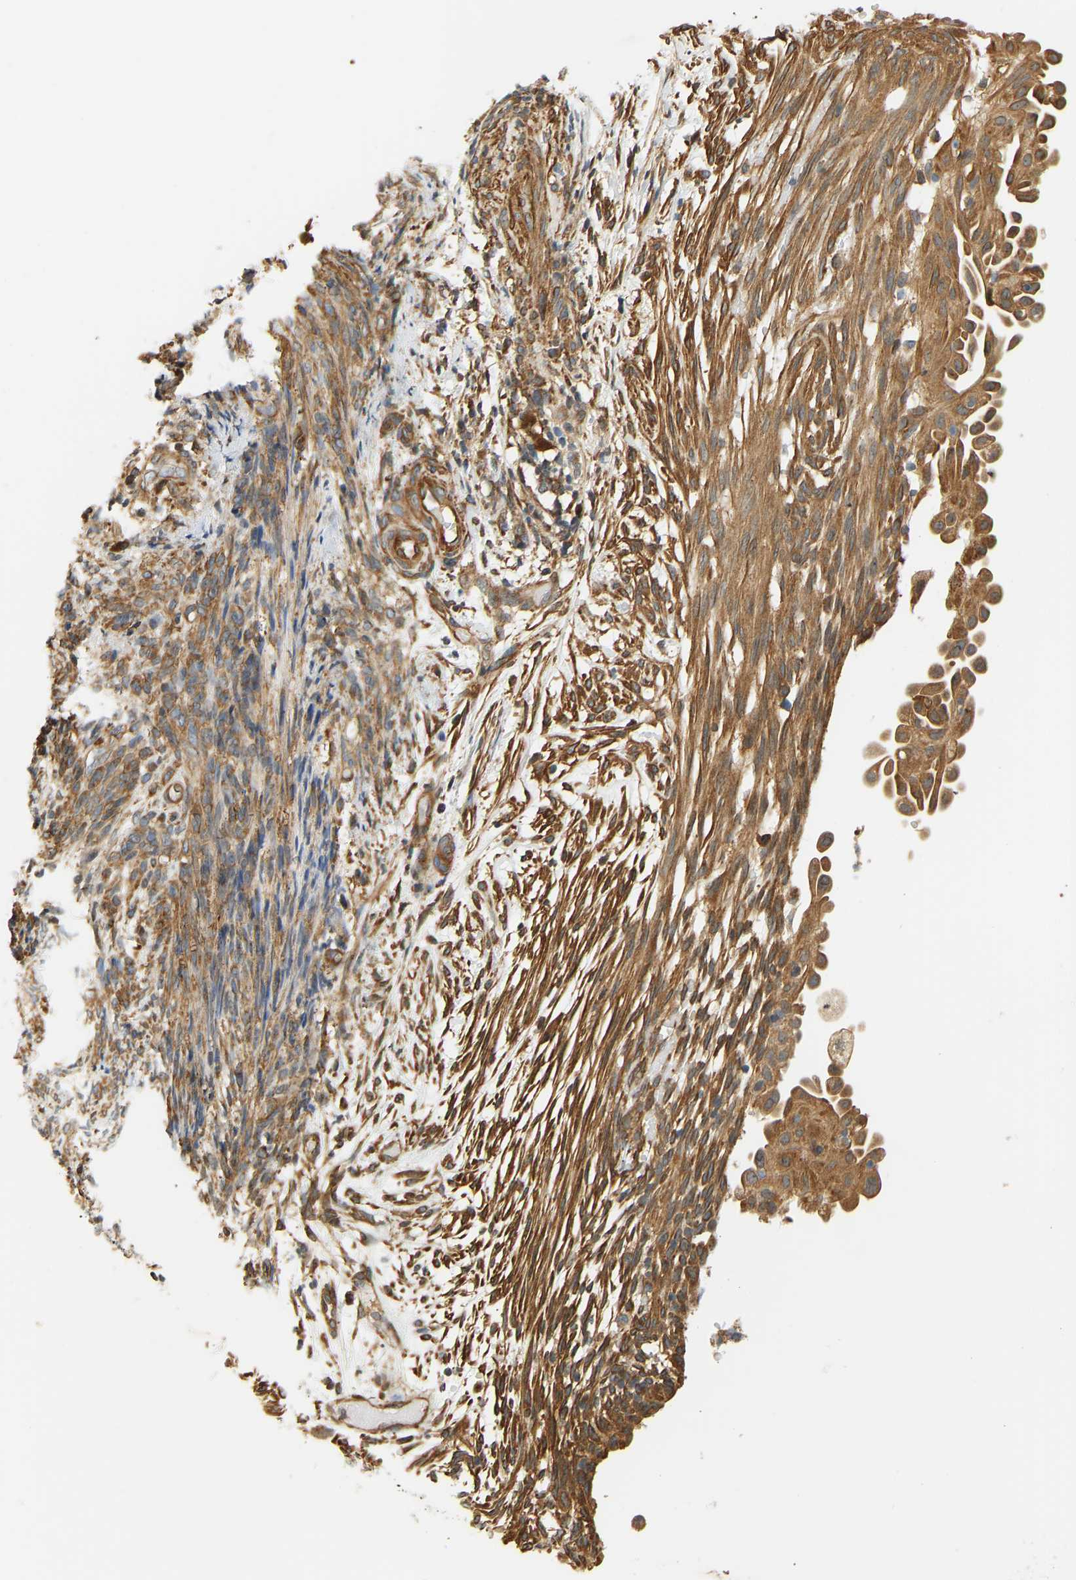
{"staining": {"intensity": "moderate", "quantity": ">75%", "location": "cytoplasmic/membranous"}, "tissue": "endometrial cancer", "cell_type": "Tumor cells", "image_type": "cancer", "snomed": [{"axis": "morphology", "description": "Adenocarcinoma, NOS"}, {"axis": "topography", "description": "Endometrium"}], "caption": "Endometrial adenocarcinoma tissue displays moderate cytoplasmic/membranous positivity in about >75% of tumor cells, visualized by immunohistochemistry. (Stains: DAB (3,3'-diaminobenzidine) in brown, nuclei in blue, Microscopy: brightfield microscopy at high magnification).", "gene": "CEP57", "patient": {"sex": "female", "age": 58}}